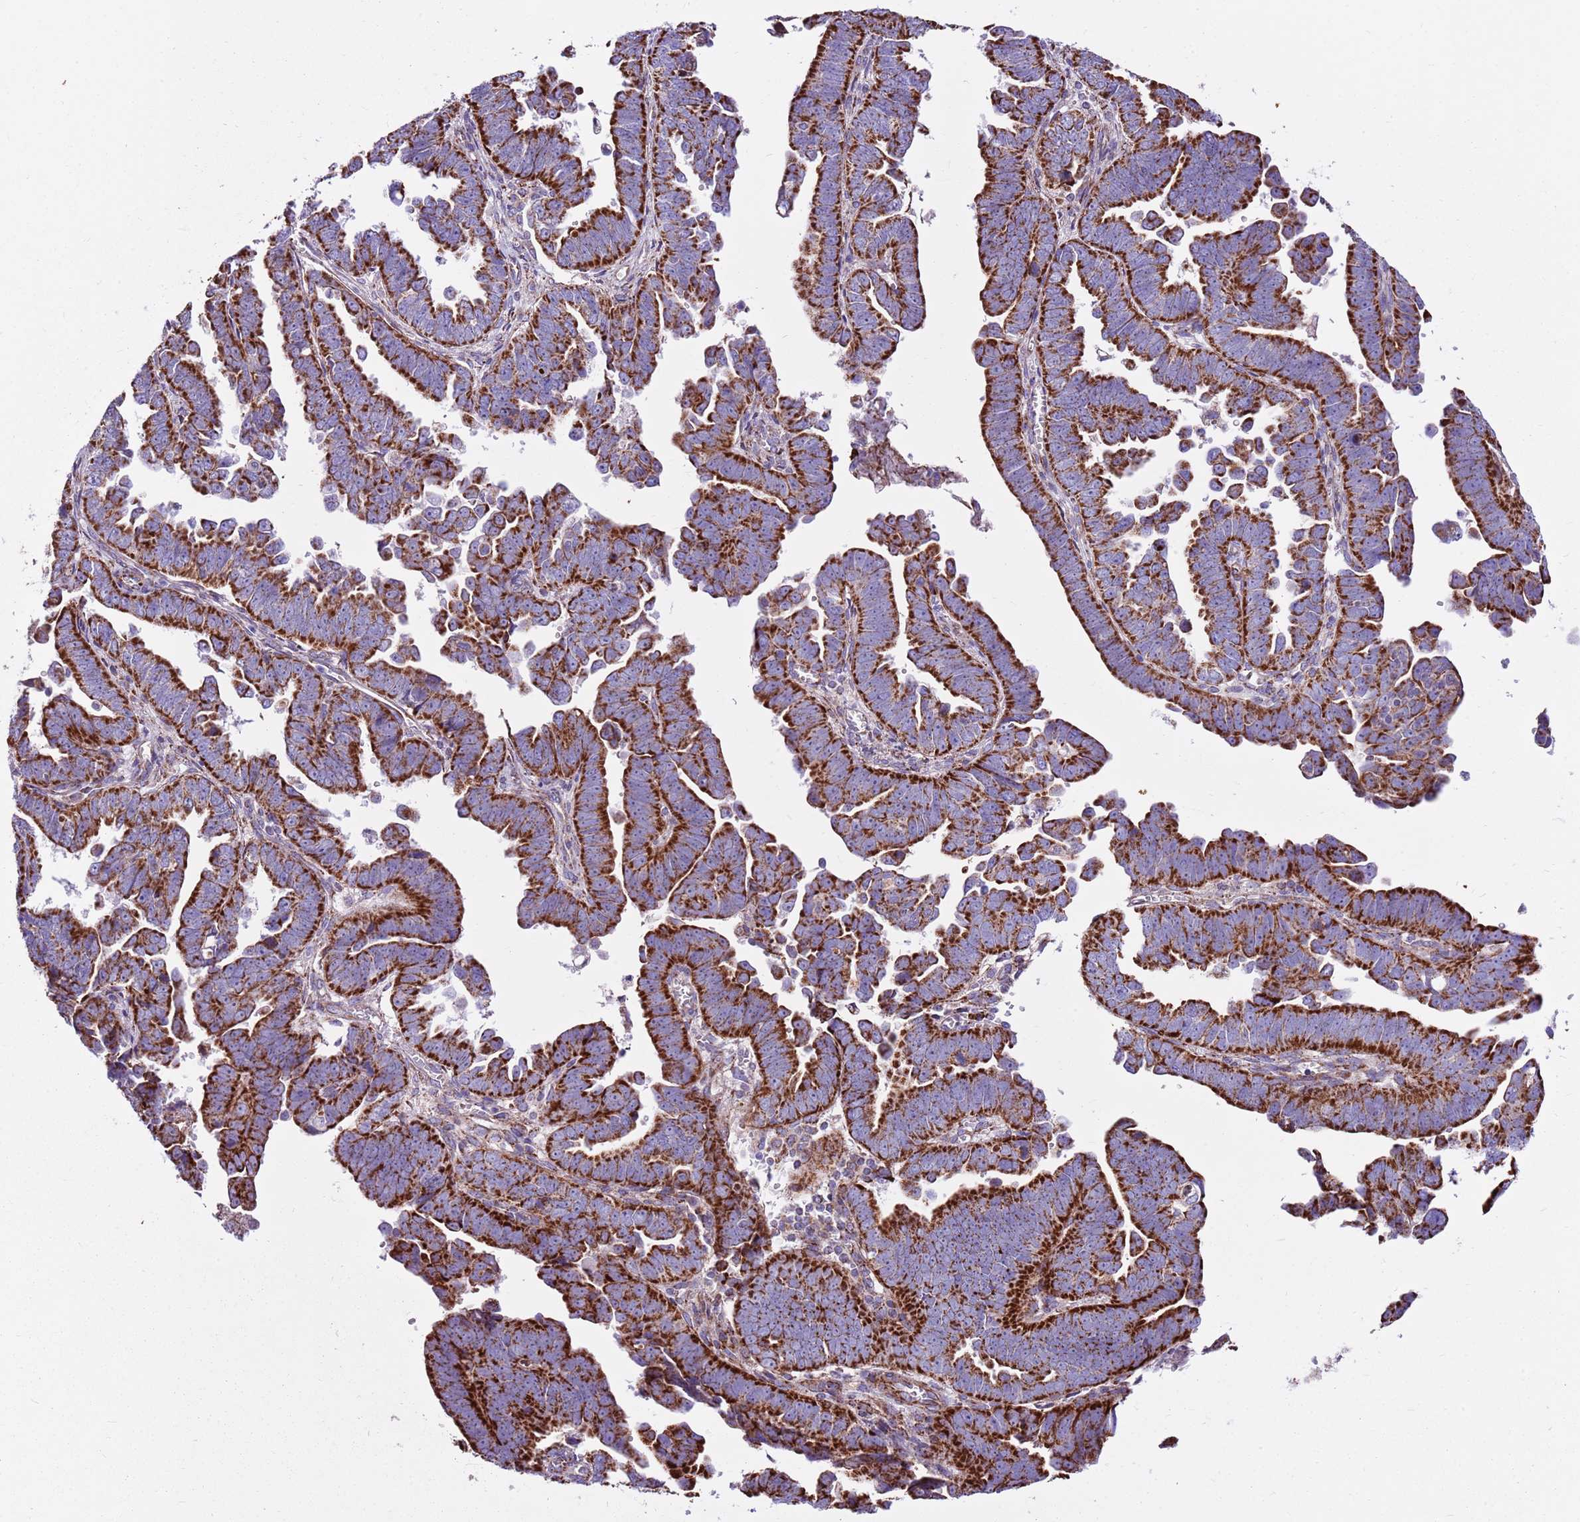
{"staining": {"intensity": "strong", "quantity": ">75%", "location": "cytoplasmic/membranous"}, "tissue": "endometrial cancer", "cell_type": "Tumor cells", "image_type": "cancer", "snomed": [{"axis": "morphology", "description": "Adenocarcinoma, NOS"}, {"axis": "topography", "description": "Endometrium"}], "caption": "Endometrial cancer (adenocarcinoma) was stained to show a protein in brown. There is high levels of strong cytoplasmic/membranous staining in approximately >75% of tumor cells. The staining was performed using DAB (3,3'-diaminobenzidine) to visualize the protein expression in brown, while the nuclei were stained in blue with hematoxylin (Magnification: 20x).", "gene": "HECTD4", "patient": {"sex": "female", "age": 75}}